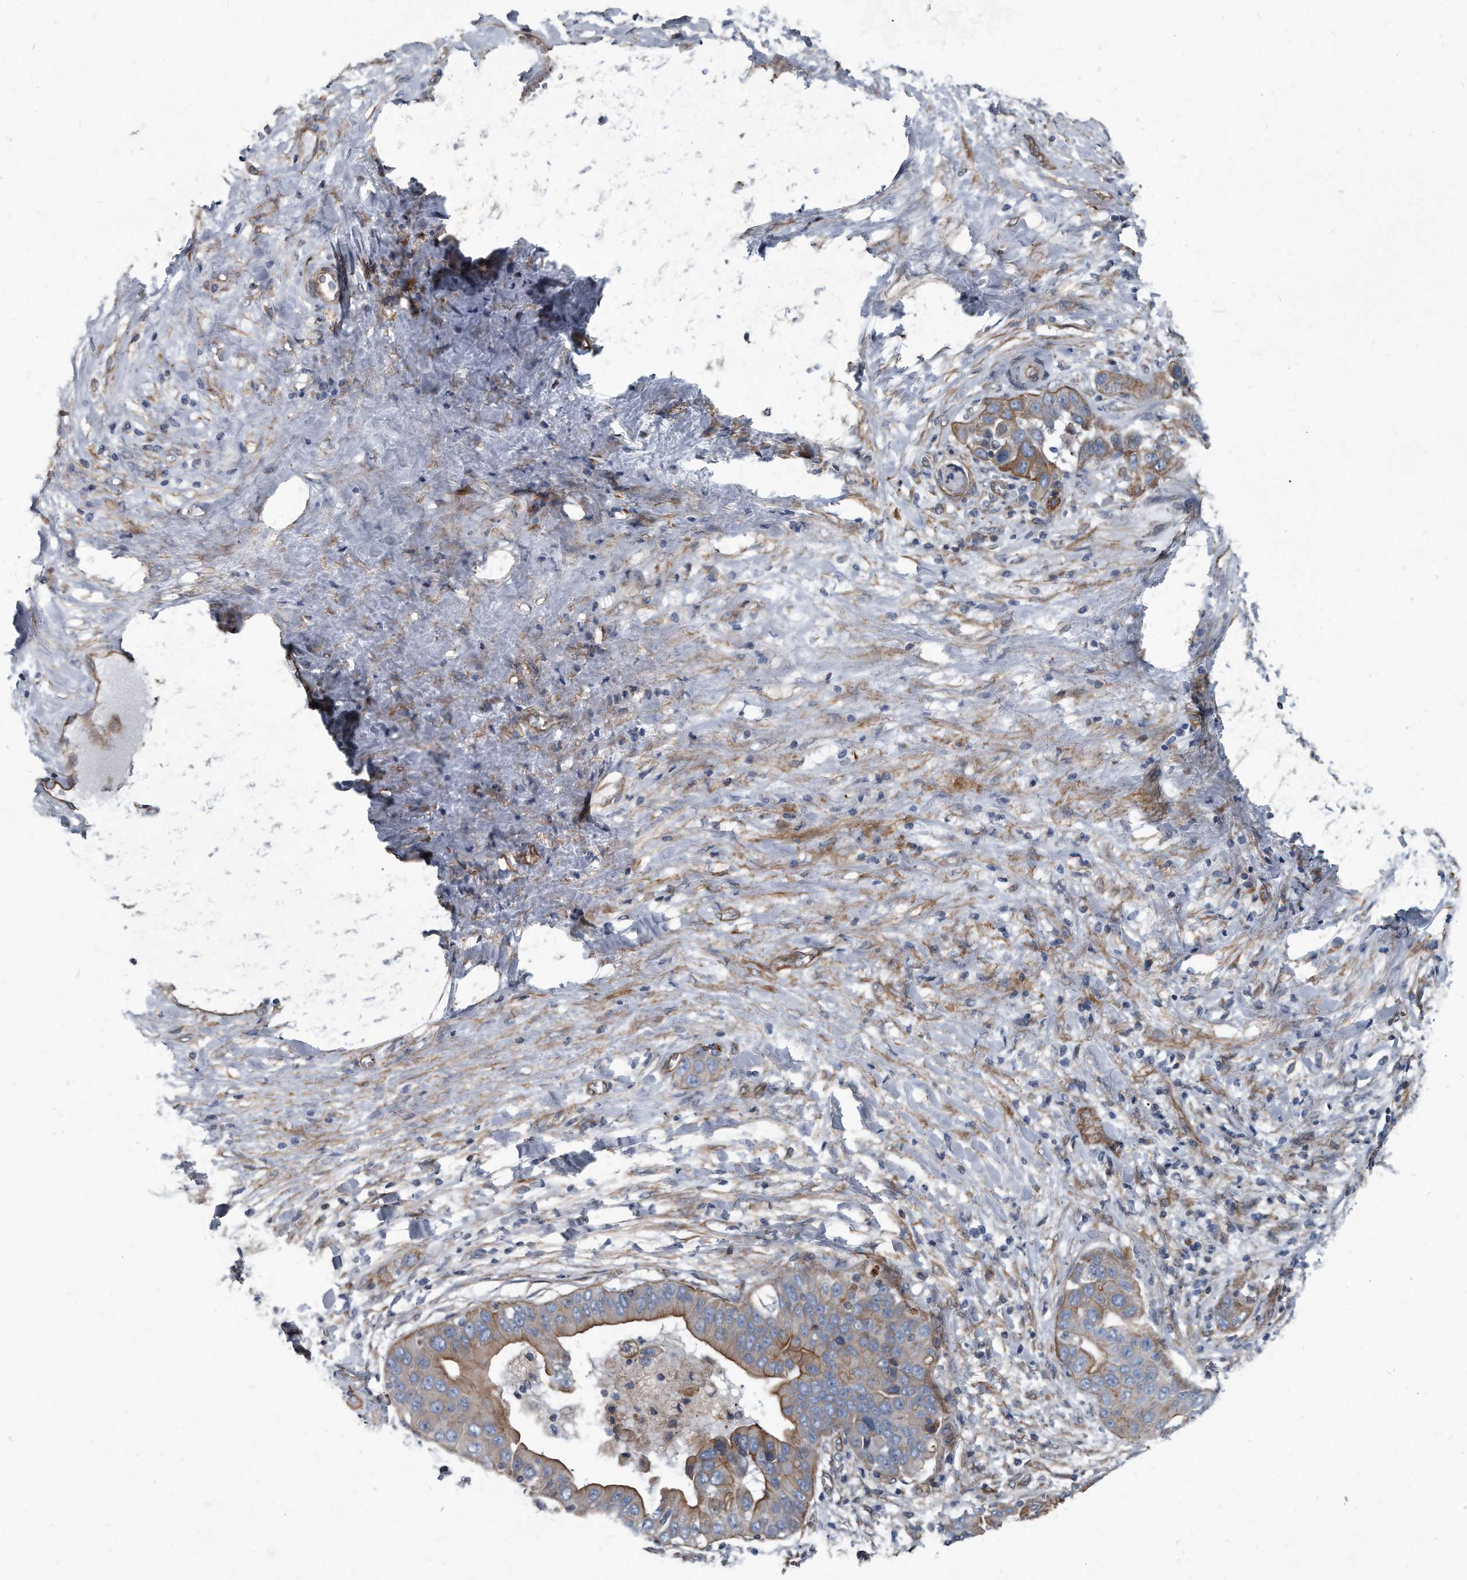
{"staining": {"intensity": "moderate", "quantity": ">75%", "location": "cytoplasmic/membranous"}, "tissue": "liver cancer", "cell_type": "Tumor cells", "image_type": "cancer", "snomed": [{"axis": "morphology", "description": "Cholangiocarcinoma"}, {"axis": "topography", "description": "Liver"}], "caption": "This is an image of IHC staining of liver cholangiocarcinoma, which shows moderate expression in the cytoplasmic/membranous of tumor cells.", "gene": "PLEC", "patient": {"sex": "female", "age": 52}}